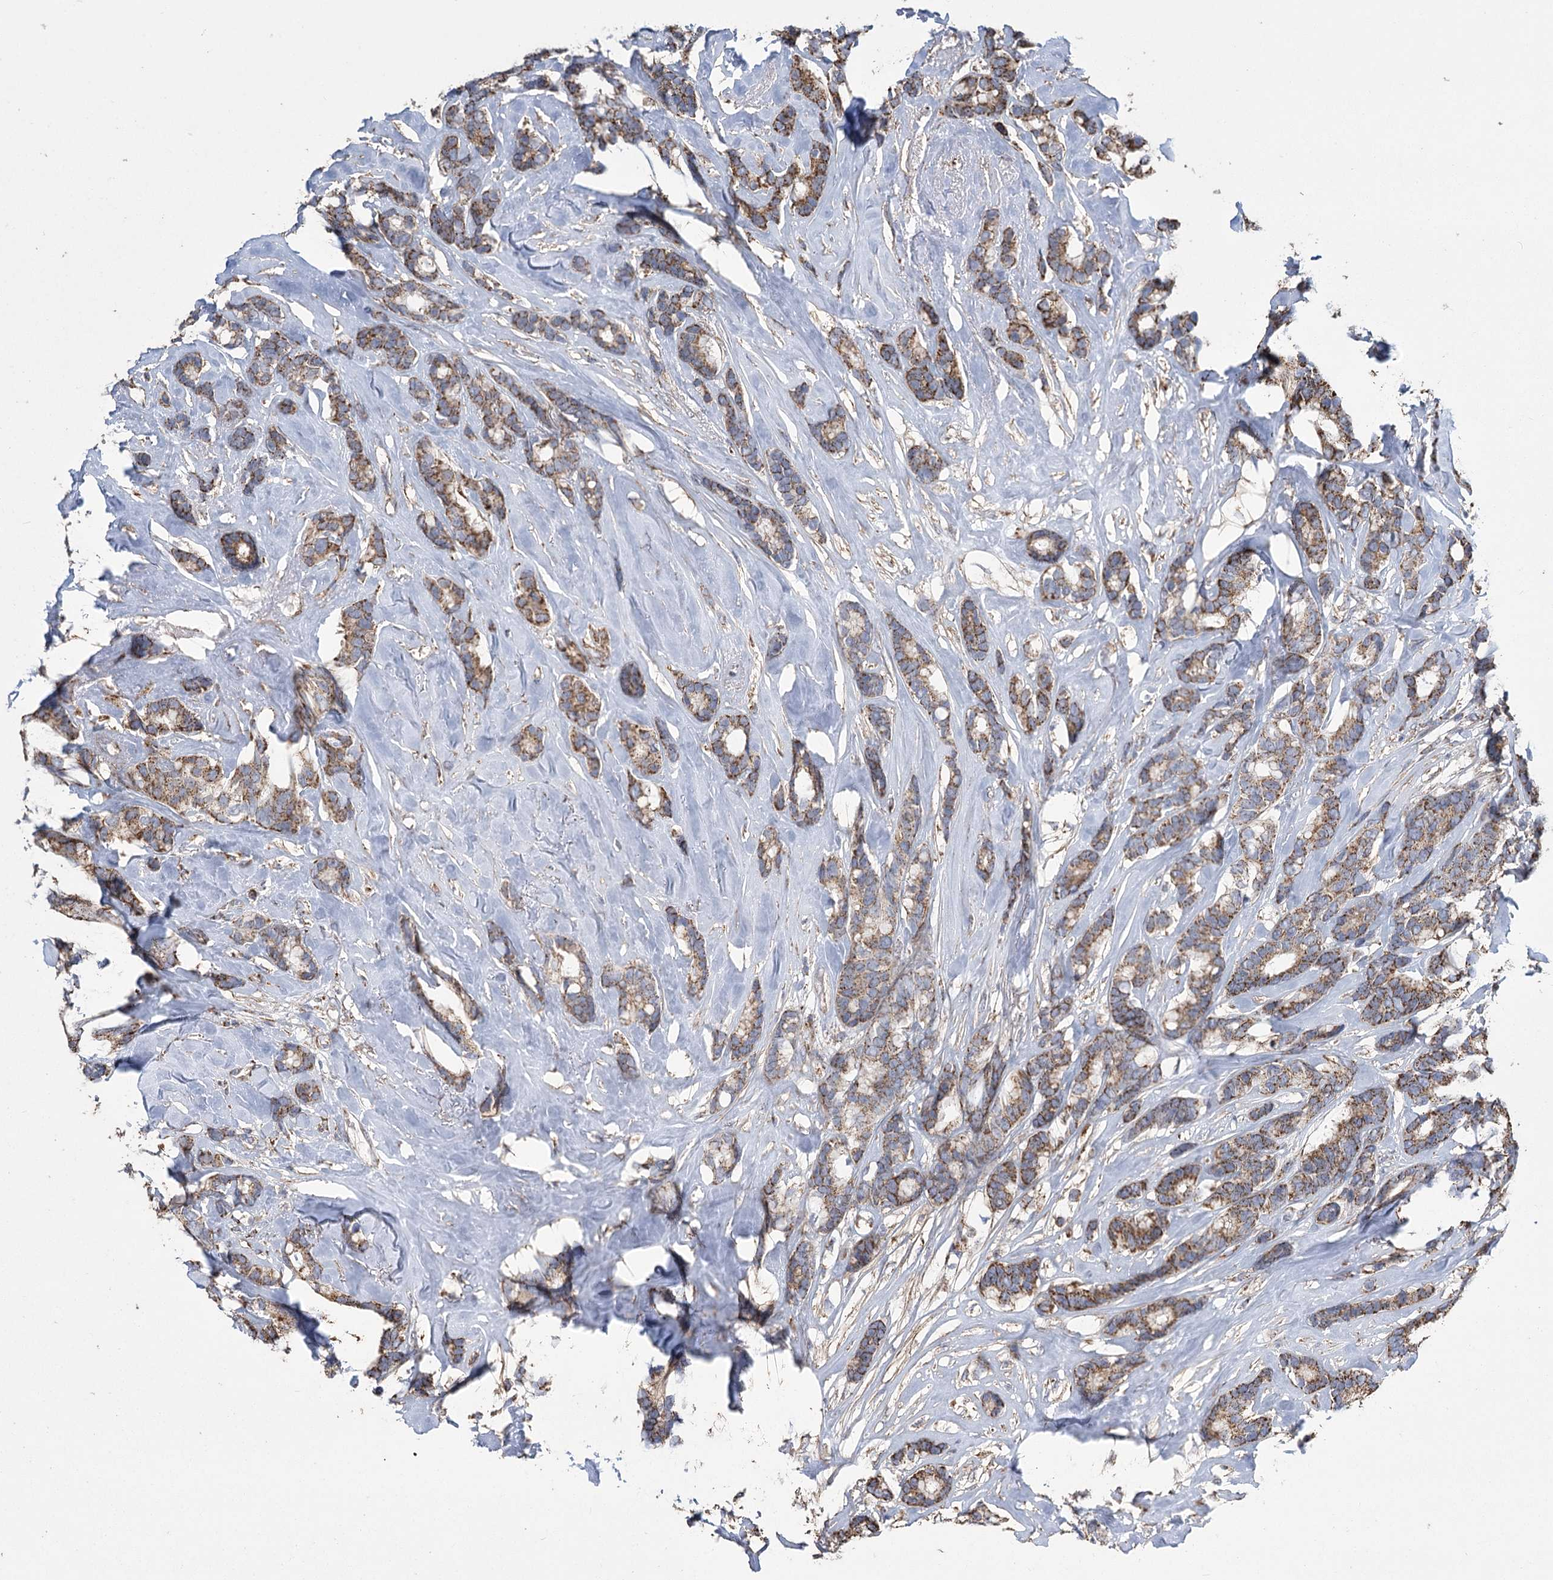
{"staining": {"intensity": "strong", "quantity": "25%-75%", "location": "cytoplasmic/membranous"}, "tissue": "breast cancer", "cell_type": "Tumor cells", "image_type": "cancer", "snomed": [{"axis": "morphology", "description": "Duct carcinoma"}, {"axis": "topography", "description": "Breast"}], "caption": "An image of human breast intraductal carcinoma stained for a protein exhibits strong cytoplasmic/membranous brown staining in tumor cells. The protein of interest is shown in brown color, while the nuclei are stained blue.", "gene": "RANBP3L", "patient": {"sex": "female", "age": 87}}